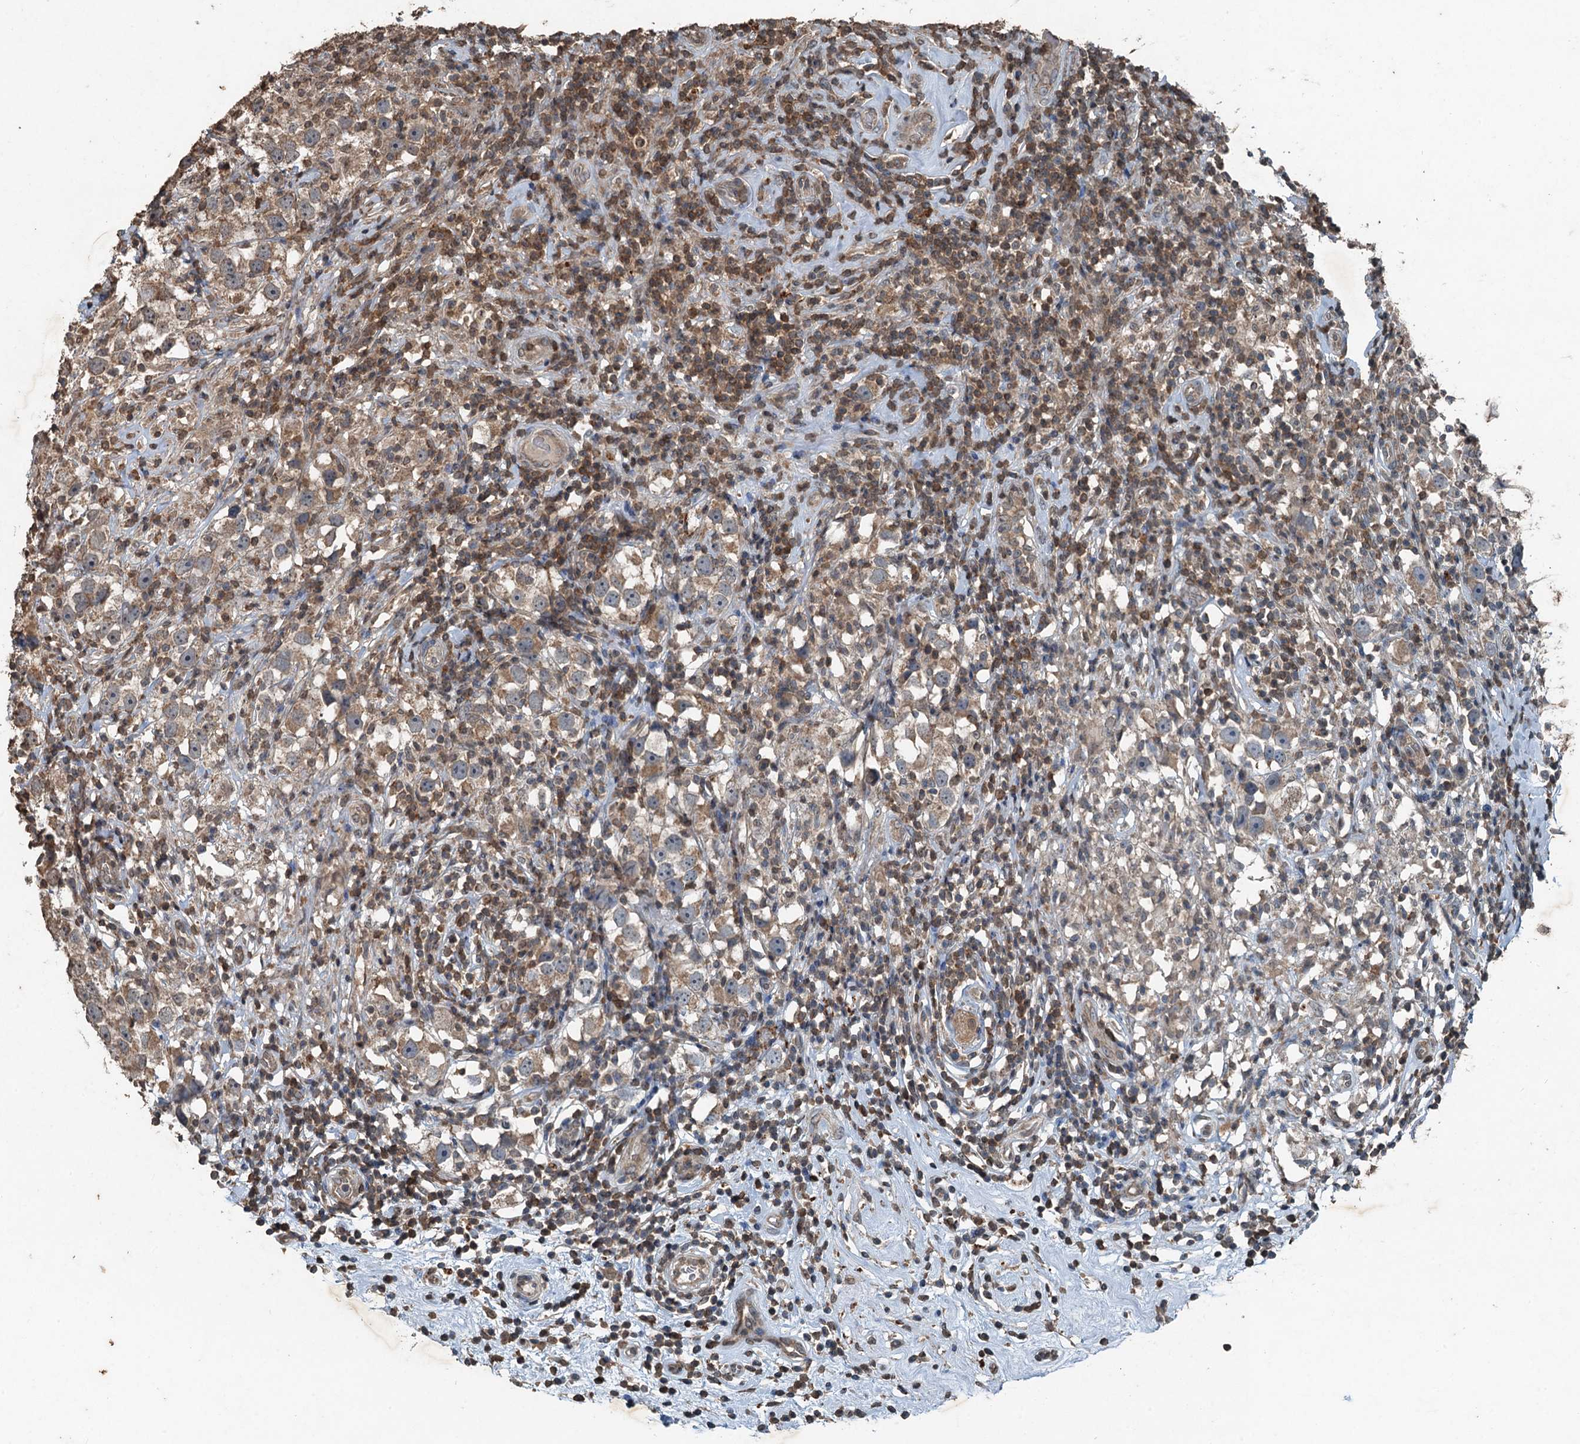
{"staining": {"intensity": "weak", "quantity": "25%-75%", "location": "cytoplasmic/membranous"}, "tissue": "testis cancer", "cell_type": "Tumor cells", "image_type": "cancer", "snomed": [{"axis": "morphology", "description": "Seminoma, NOS"}, {"axis": "topography", "description": "Testis"}], "caption": "Testis seminoma stained for a protein displays weak cytoplasmic/membranous positivity in tumor cells. Using DAB (brown) and hematoxylin (blue) stains, captured at high magnification using brightfield microscopy.", "gene": "TCTN1", "patient": {"sex": "male", "age": 49}}